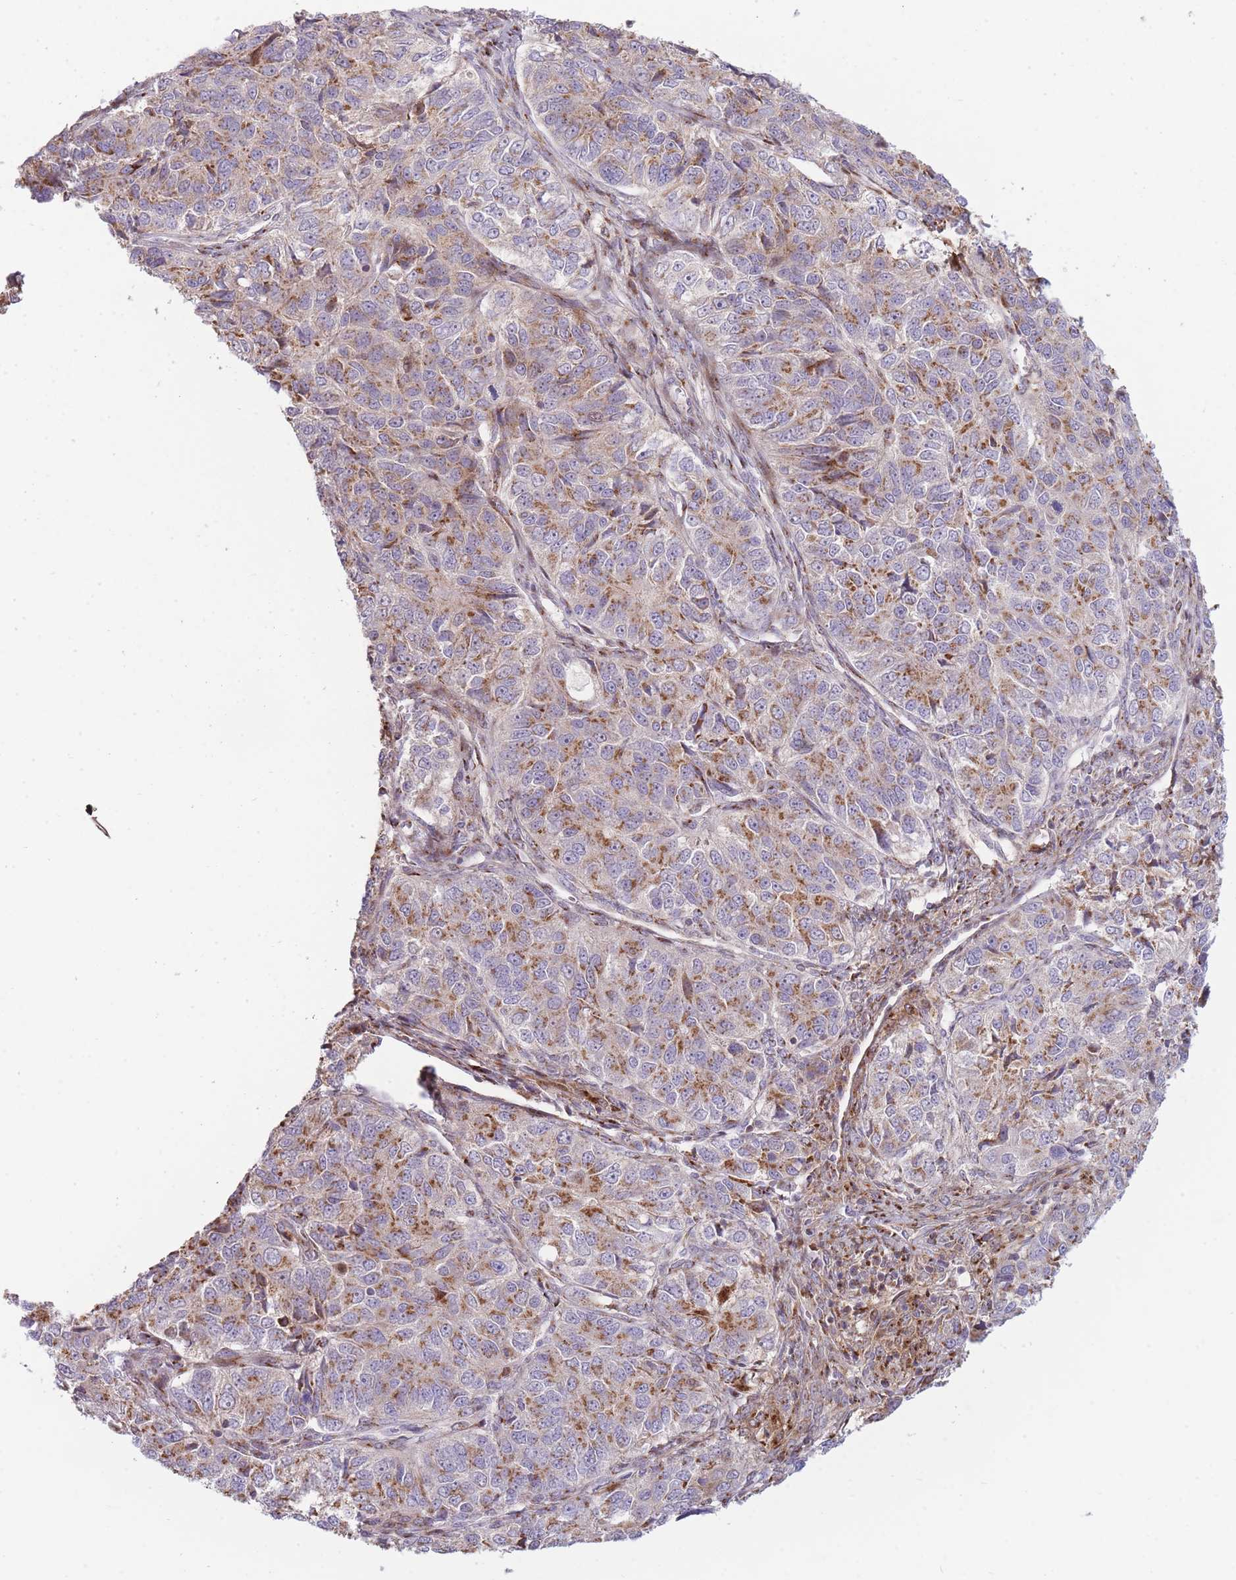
{"staining": {"intensity": "moderate", "quantity": ">75%", "location": "cytoplasmic/membranous"}, "tissue": "ovarian cancer", "cell_type": "Tumor cells", "image_type": "cancer", "snomed": [{"axis": "morphology", "description": "Carcinoma, endometroid"}, {"axis": "topography", "description": "Ovary"}], "caption": "Moderate cytoplasmic/membranous positivity for a protein is identified in approximately >75% of tumor cells of endometroid carcinoma (ovarian) using immunohistochemistry.", "gene": "PPP3R2", "patient": {"sex": "female", "age": 51}}